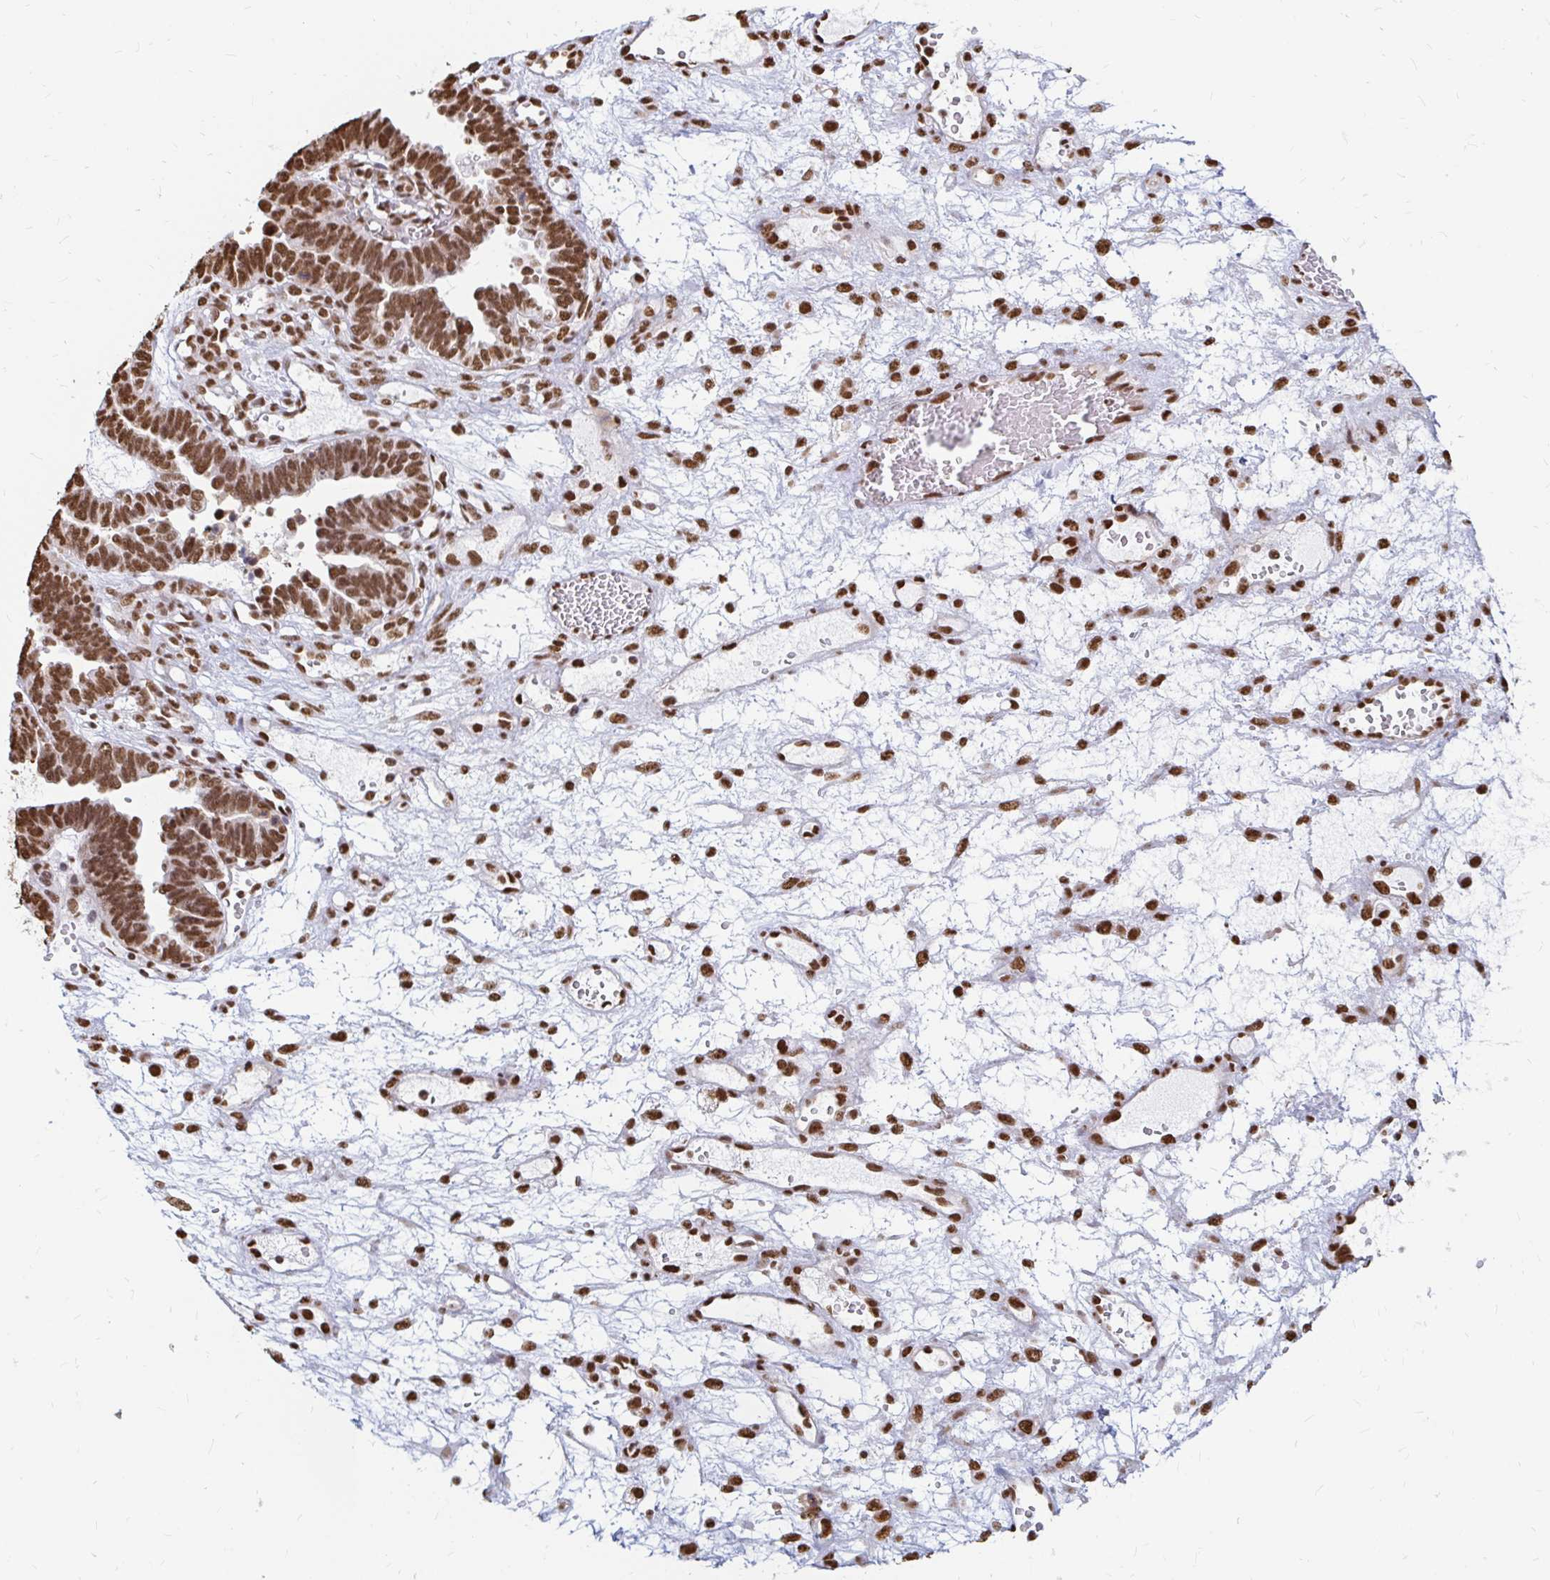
{"staining": {"intensity": "strong", "quantity": ">75%", "location": "nuclear"}, "tissue": "ovarian cancer", "cell_type": "Tumor cells", "image_type": "cancer", "snomed": [{"axis": "morphology", "description": "Cystadenocarcinoma, serous, NOS"}, {"axis": "topography", "description": "Ovary"}], "caption": "Immunohistochemistry (IHC) histopathology image of ovarian cancer (serous cystadenocarcinoma) stained for a protein (brown), which displays high levels of strong nuclear positivity in approximately >75% of tumor cells.", "gene": "HNRNPU", "patient": {"sex": "female", "age": 51}}